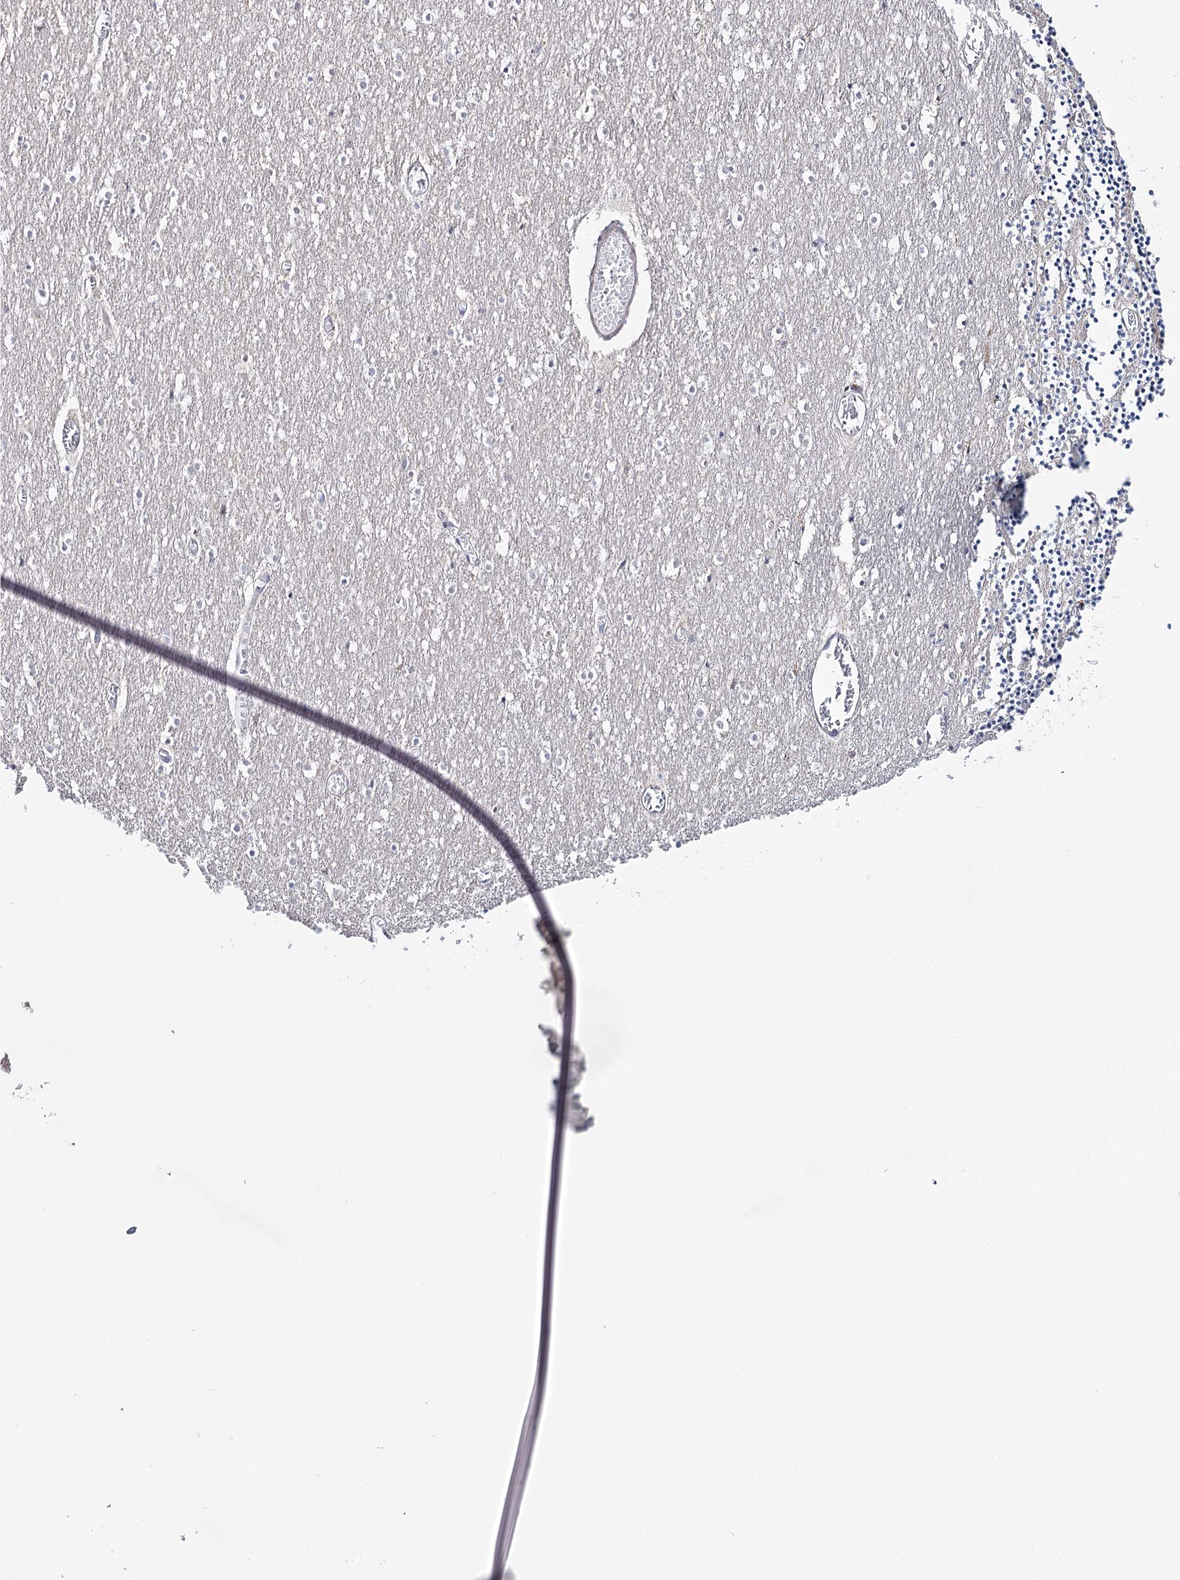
{"staining": {"intensity": "negative", "quantity": "none", "location": "none"}, "tissue": "cerebellum", "cell_type": "Cells in granular layer", "image_type": "normal", "snomed": [{"axis": "morphology", "description": "Normal tissue, NOS"}, {"axis": "topography", "description": "Cerebellum"}], "caption": "A high-resolution histopathology image shows IHC staining of benign cerebellum, which shows no significant staining in cells in granular layer. Nuclei are stained in blue.", "gene": "ZC3H8", "patient": {"sex": "female", "age": 28}}